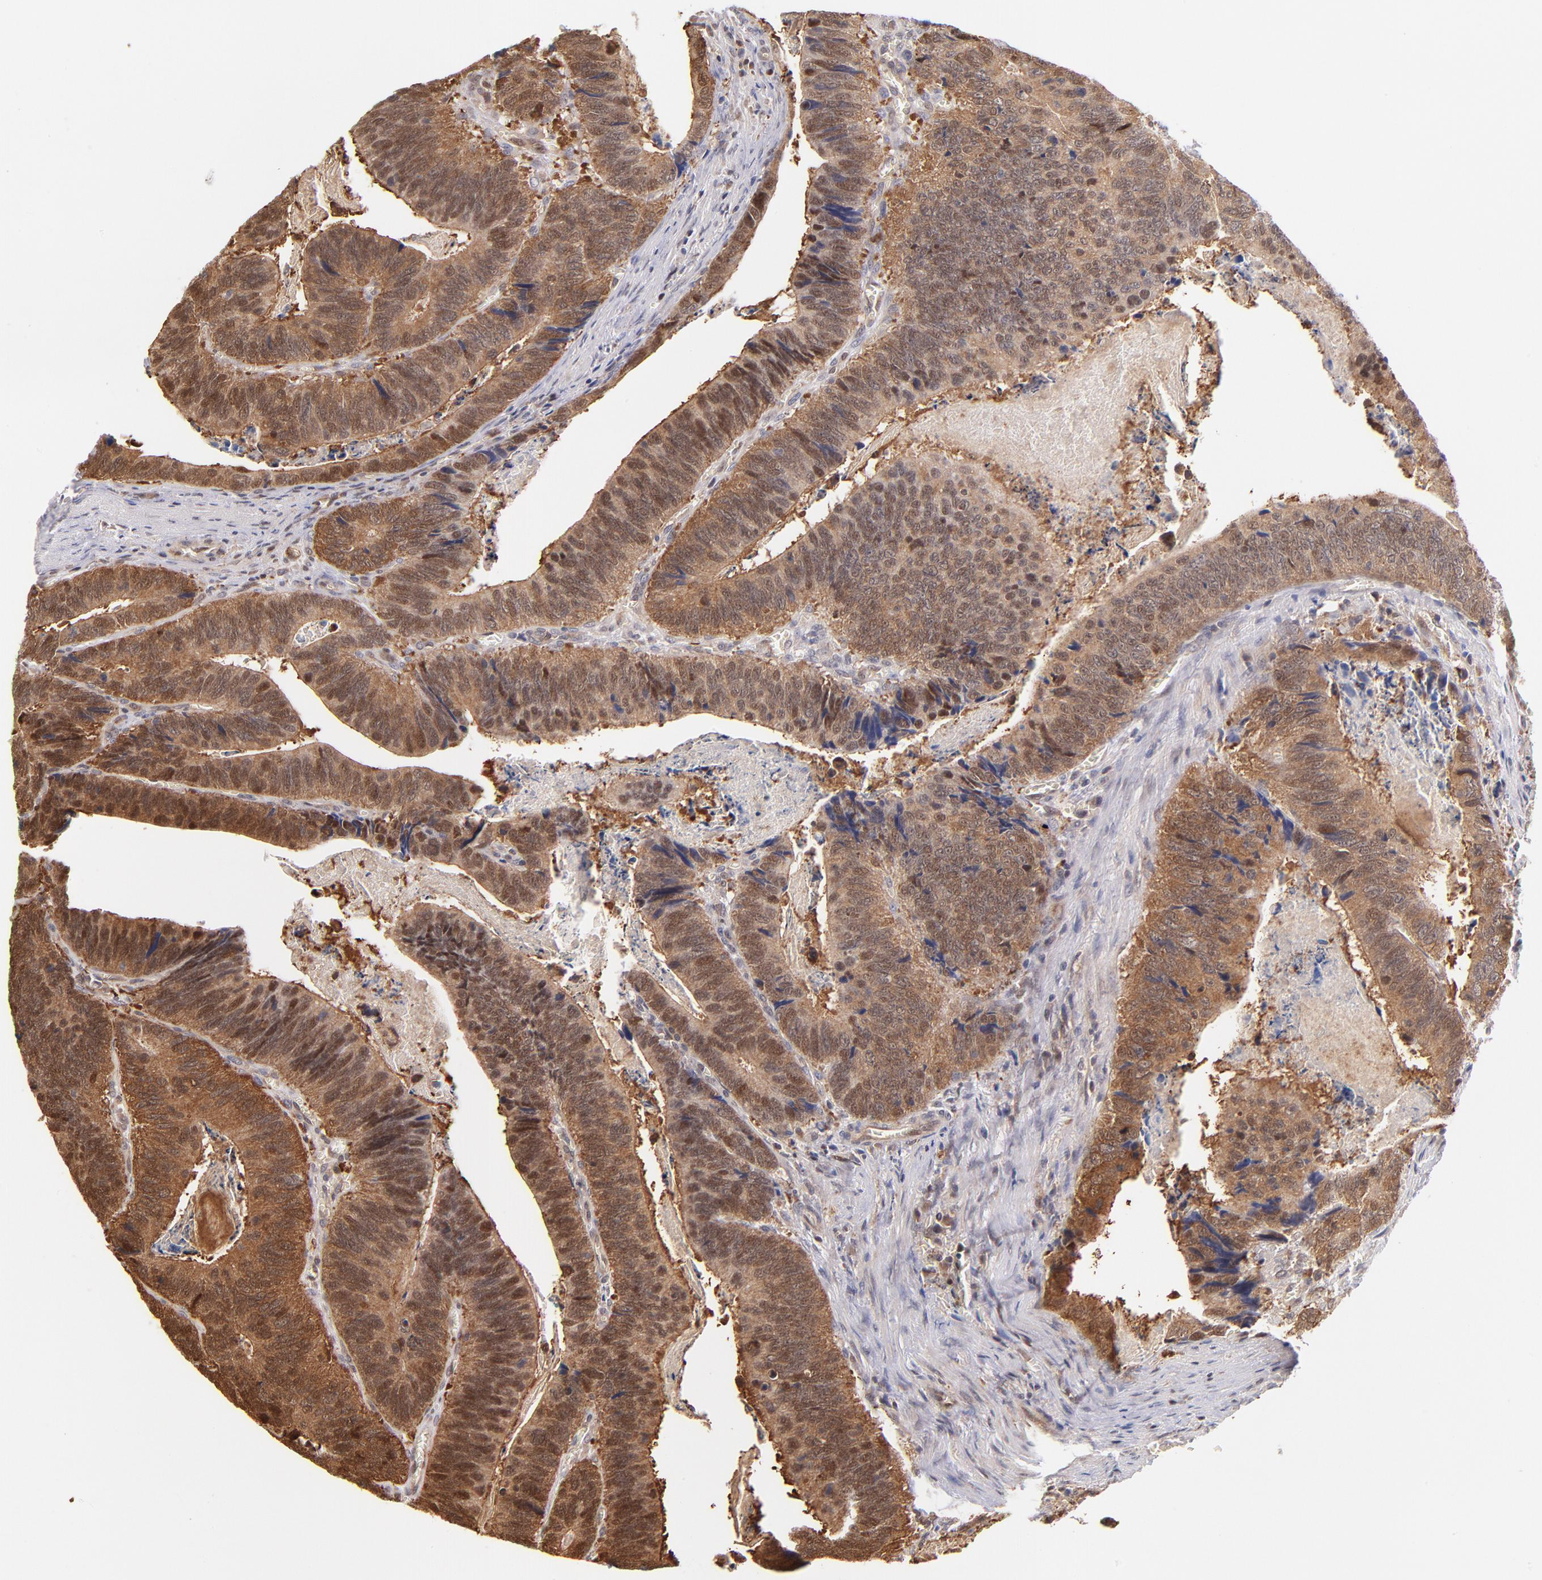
{"staining": {"intensity": "moderate", "quantity": ">75%", "location": "cytoplasmic/membranous,nuclear"}, "tissue": "colorectal cancer", "cell_type": "Tumor cells", "image_type": "cancer", "snomed": [{"axis": "morphology", "description": "Adenocarcinoma, NOS"}, {"axis": "topography", "description": "Colon"}], "caption": "Colorectal cancer (adenocarcinoma) stained with DAB immunohistochemistry (IHC) exhibits medium levels of moderate cytoplasmic/membranous and nuclear positivity in approximately >75% of tumor cells.", "gene": "YWHAB", "patient": {"sex": "male", "age": 72}}